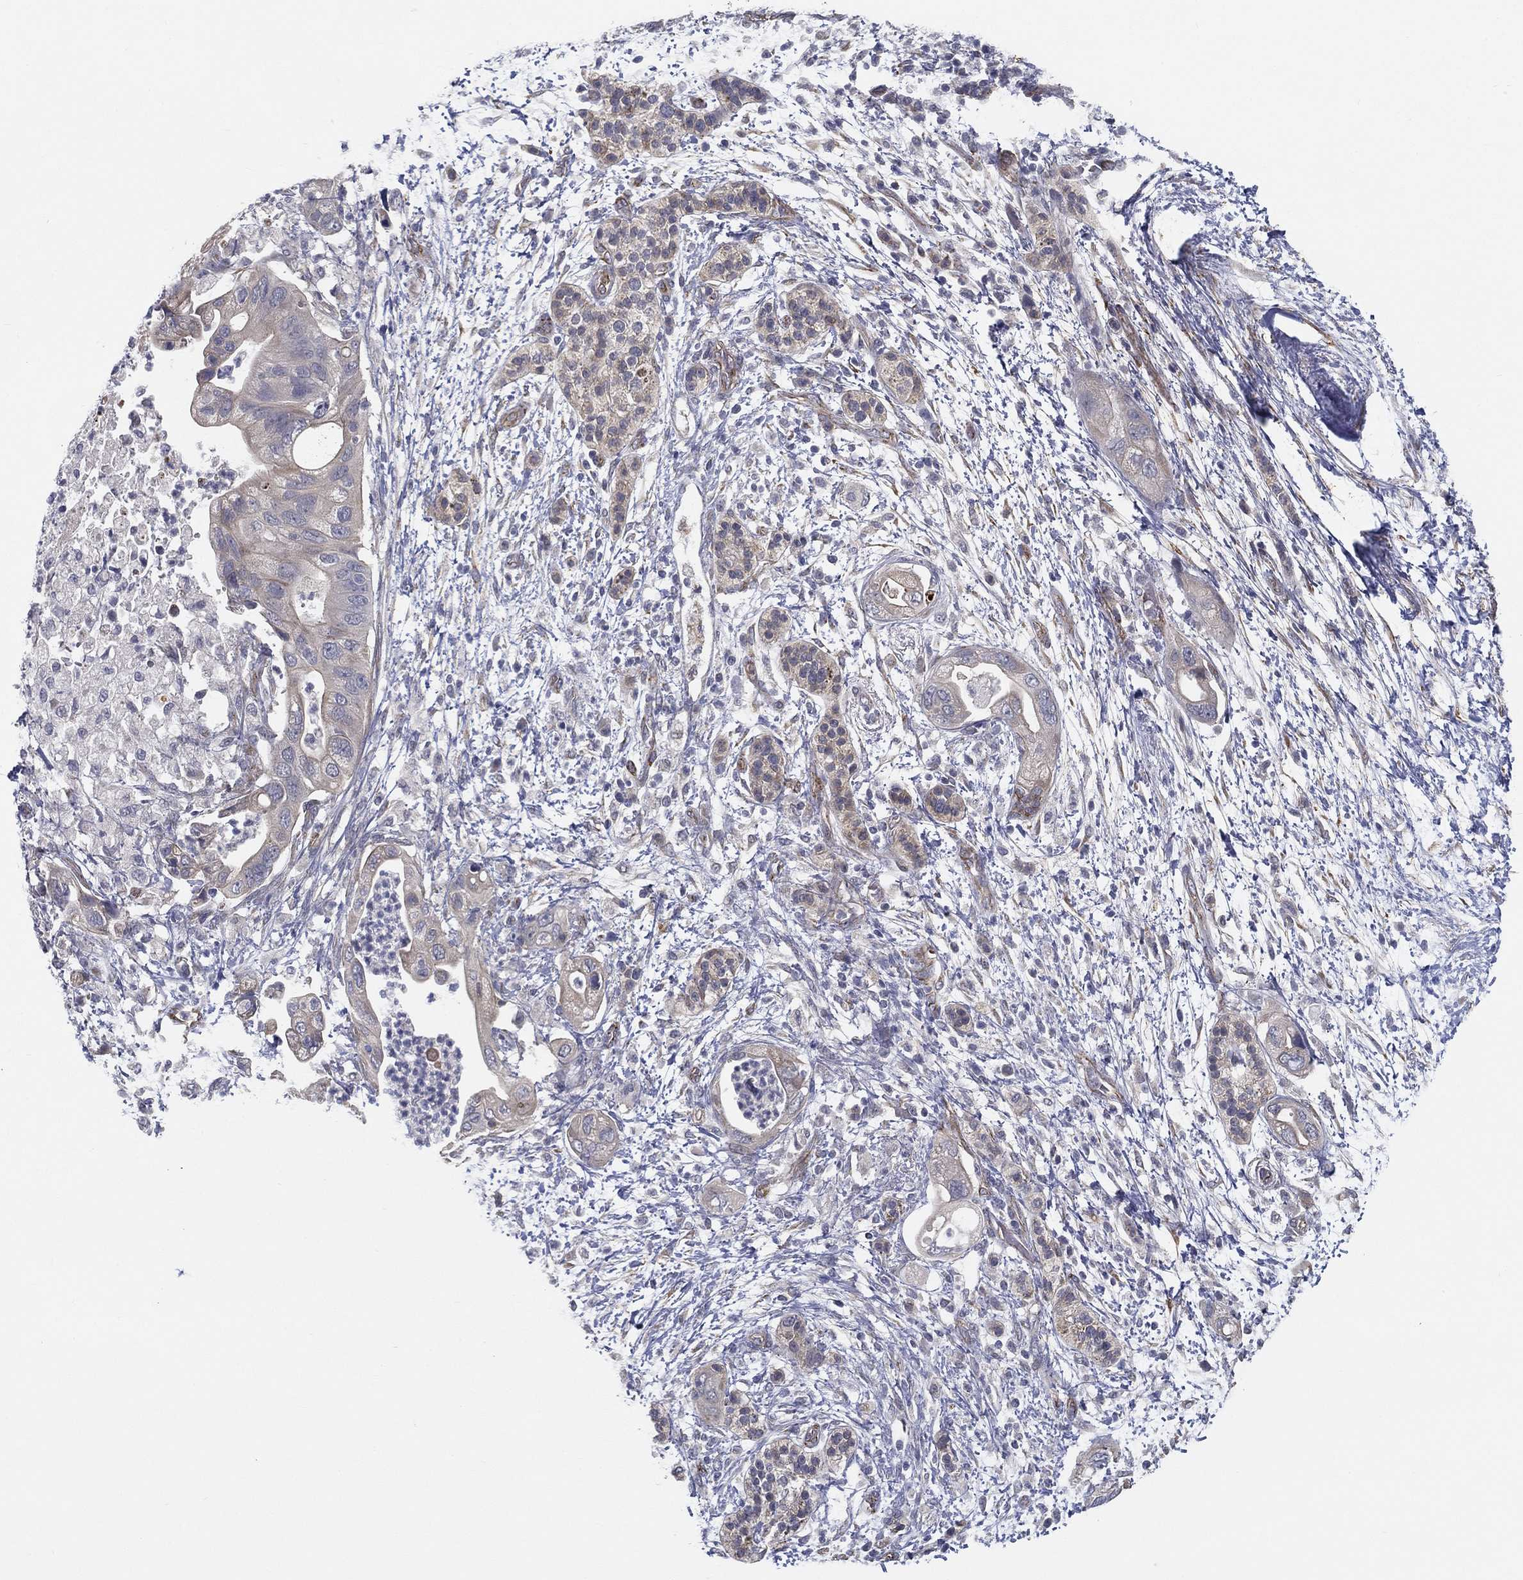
{"staining": {"intensity": "negative", "quantity": "none", "location": "none"}, "tissue": "pancreatic cancer", "cell_type": "Tumor cells", "image_type": "cancer", "snomed": [{"axis": "morphology", "description": "Adenocarcinoma, NOS"}, {"axis": "topography", "description": "Pancreas"}], "caption": "Tumor cells show no significant protein staining in adenocarcinoma (pancreatic).", "gene": "LRRC56", "patient": {"sex": "female", "age": 72}}